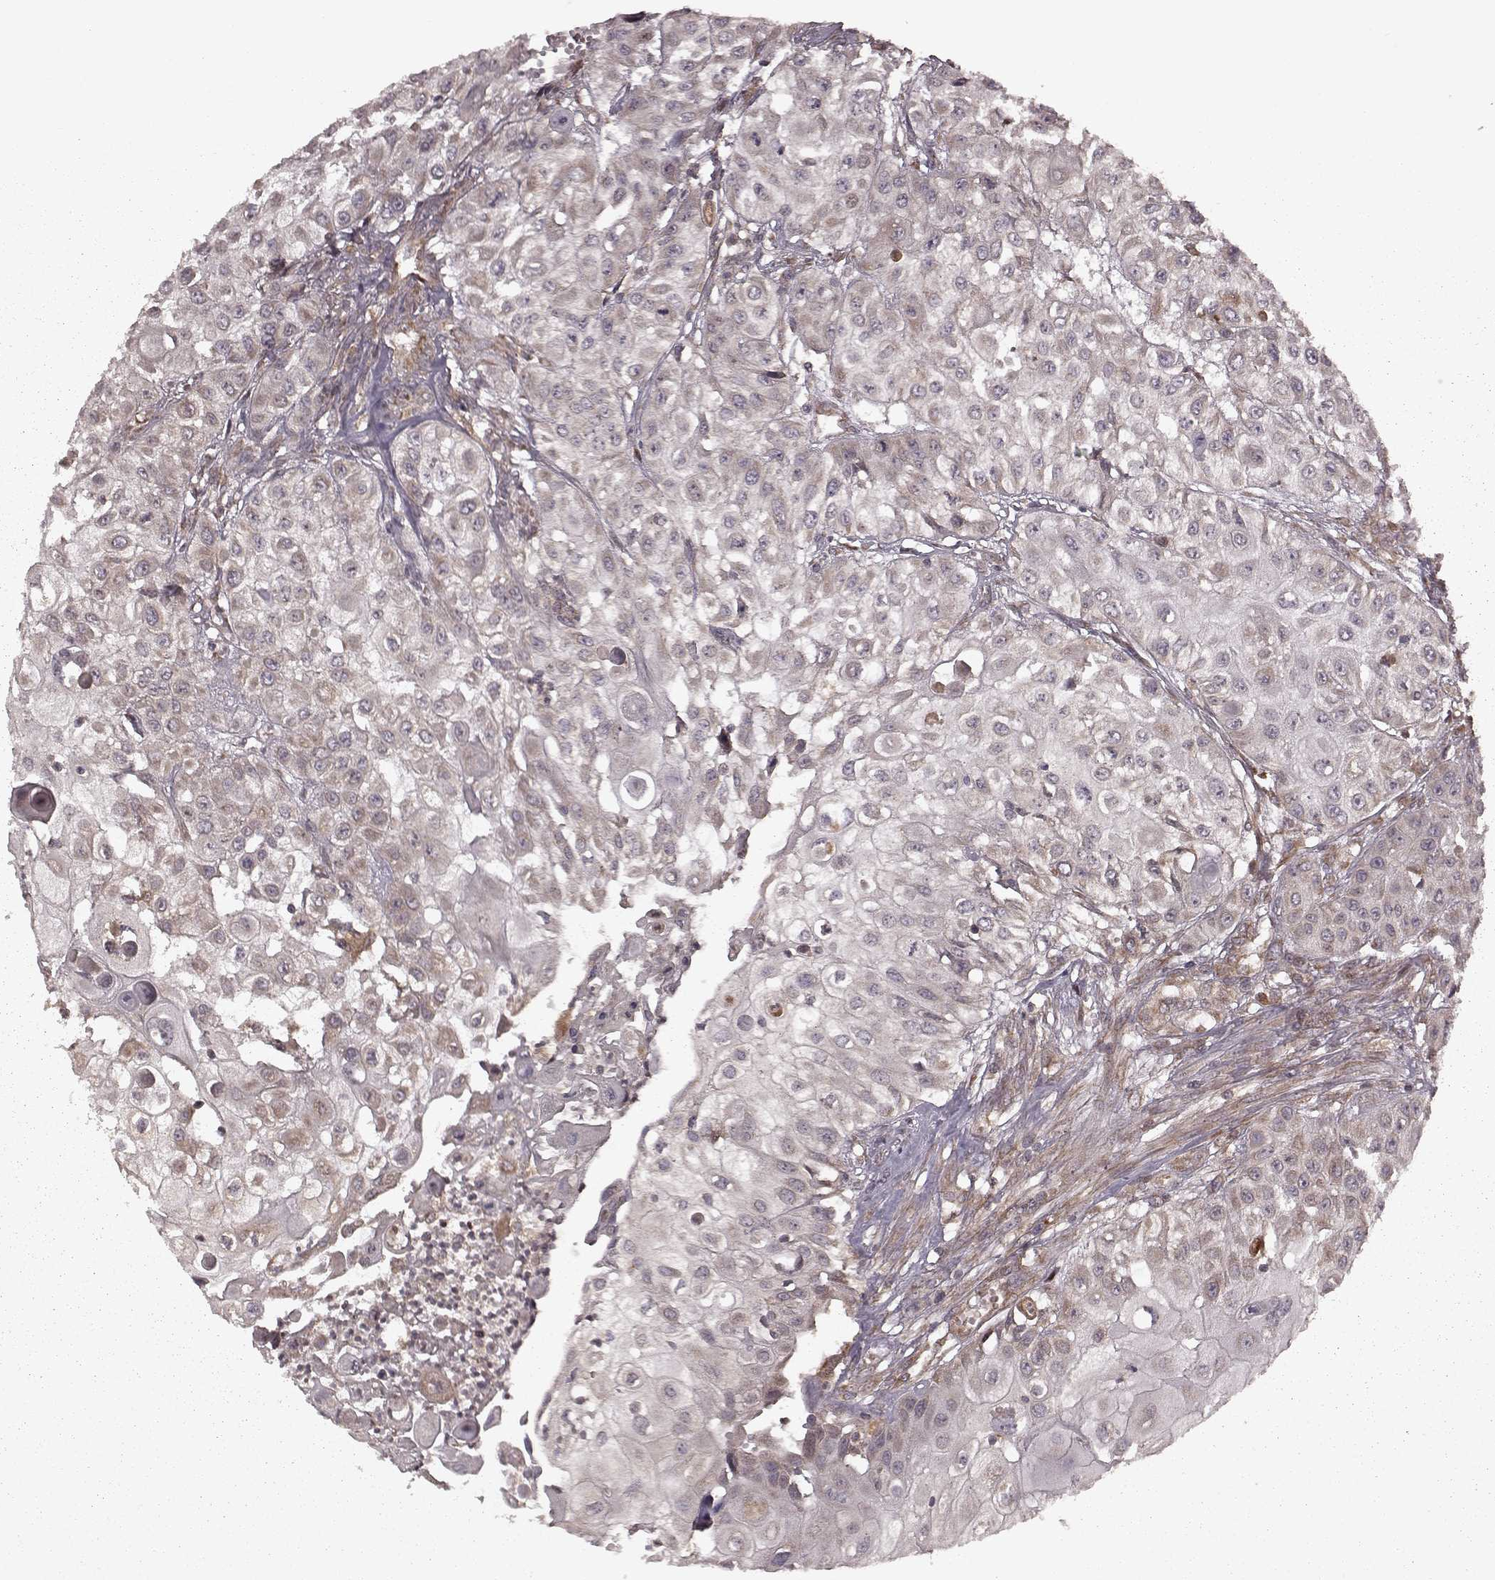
{"staining": {"intensity": "weak", "quantity": ">75%", "location": "cytoplasmic/membranous"}, "tissue": "urothelial cancer", "cell_type": "Tumor cells", "image_type": "cancer", "snomed": [{"axis": "morphology", "description": "Urothelial carcinoma, High grade"}, {"axis": "topography", "description": "Urinary bladder"}], "caption": "Urothelial cancer stained with a brown dye exhibits weak cytoplasmic/membranous positive expression in approximately >75% of tumor cells.", "gene": "AGPAT1", "patient": {"sex": "female", "age": 79}}